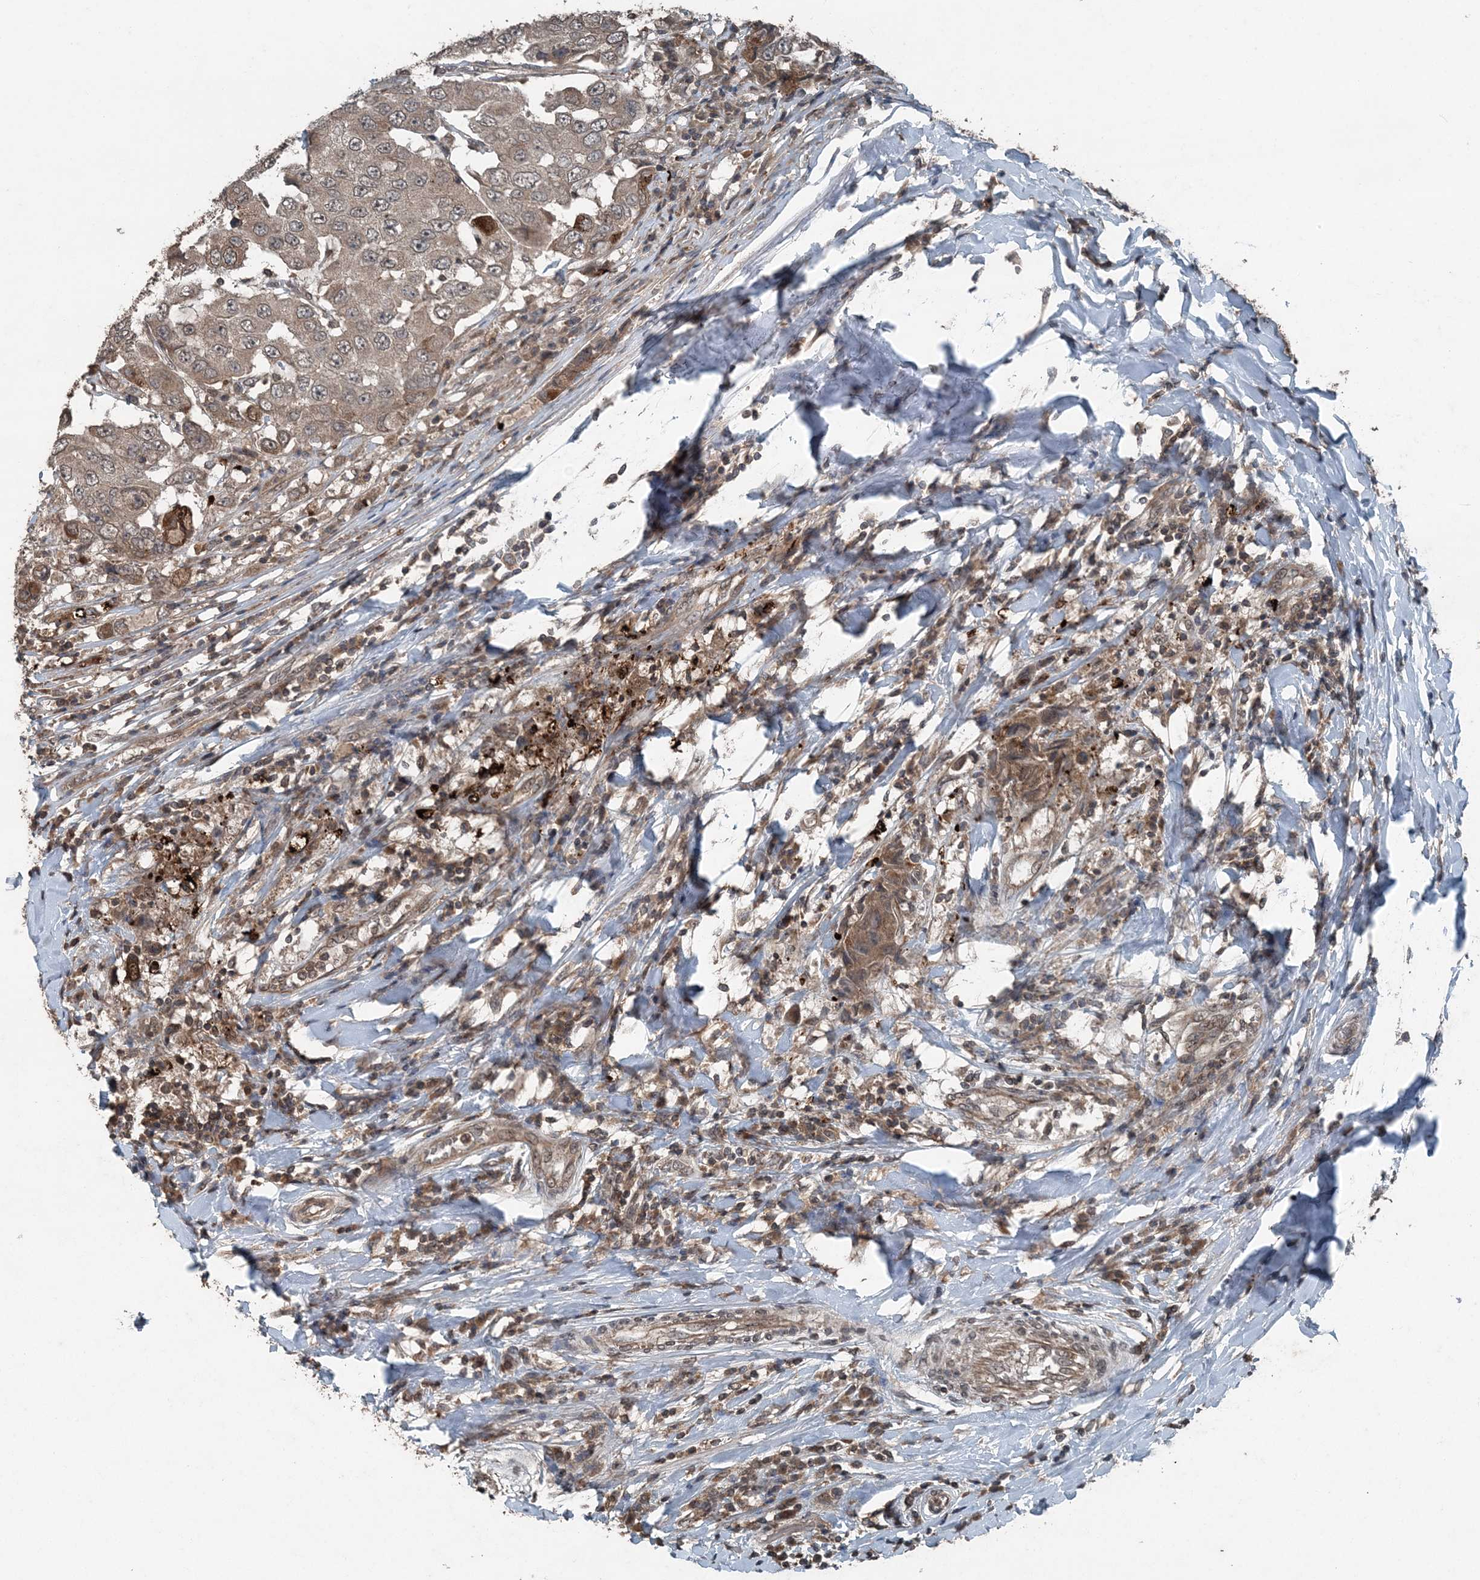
{"staining": {"intensity": "weak", "quantity": "25%-75%", "location": "cytoplasmic/membranous"}, "tissue": "breast cancer", "cell_type": "Tumor cells", "image_type": "cancer", "snomed": [{"axis": "morphology", "description": "Duct carcinoma"}, {"axis": "topography", "description": "Breast"}], "caption": "This micrograph exhibits breast intraductal carcinoma stained with immunohistochemistry (IHC) to label a protein in brown. The cytoplasmic/membranous of tumor cells show weak positivity for the protein. Nuclei are counter-stained blue.", "gene": "CFL1", "patient": {"sex": "female", "age": 27}}